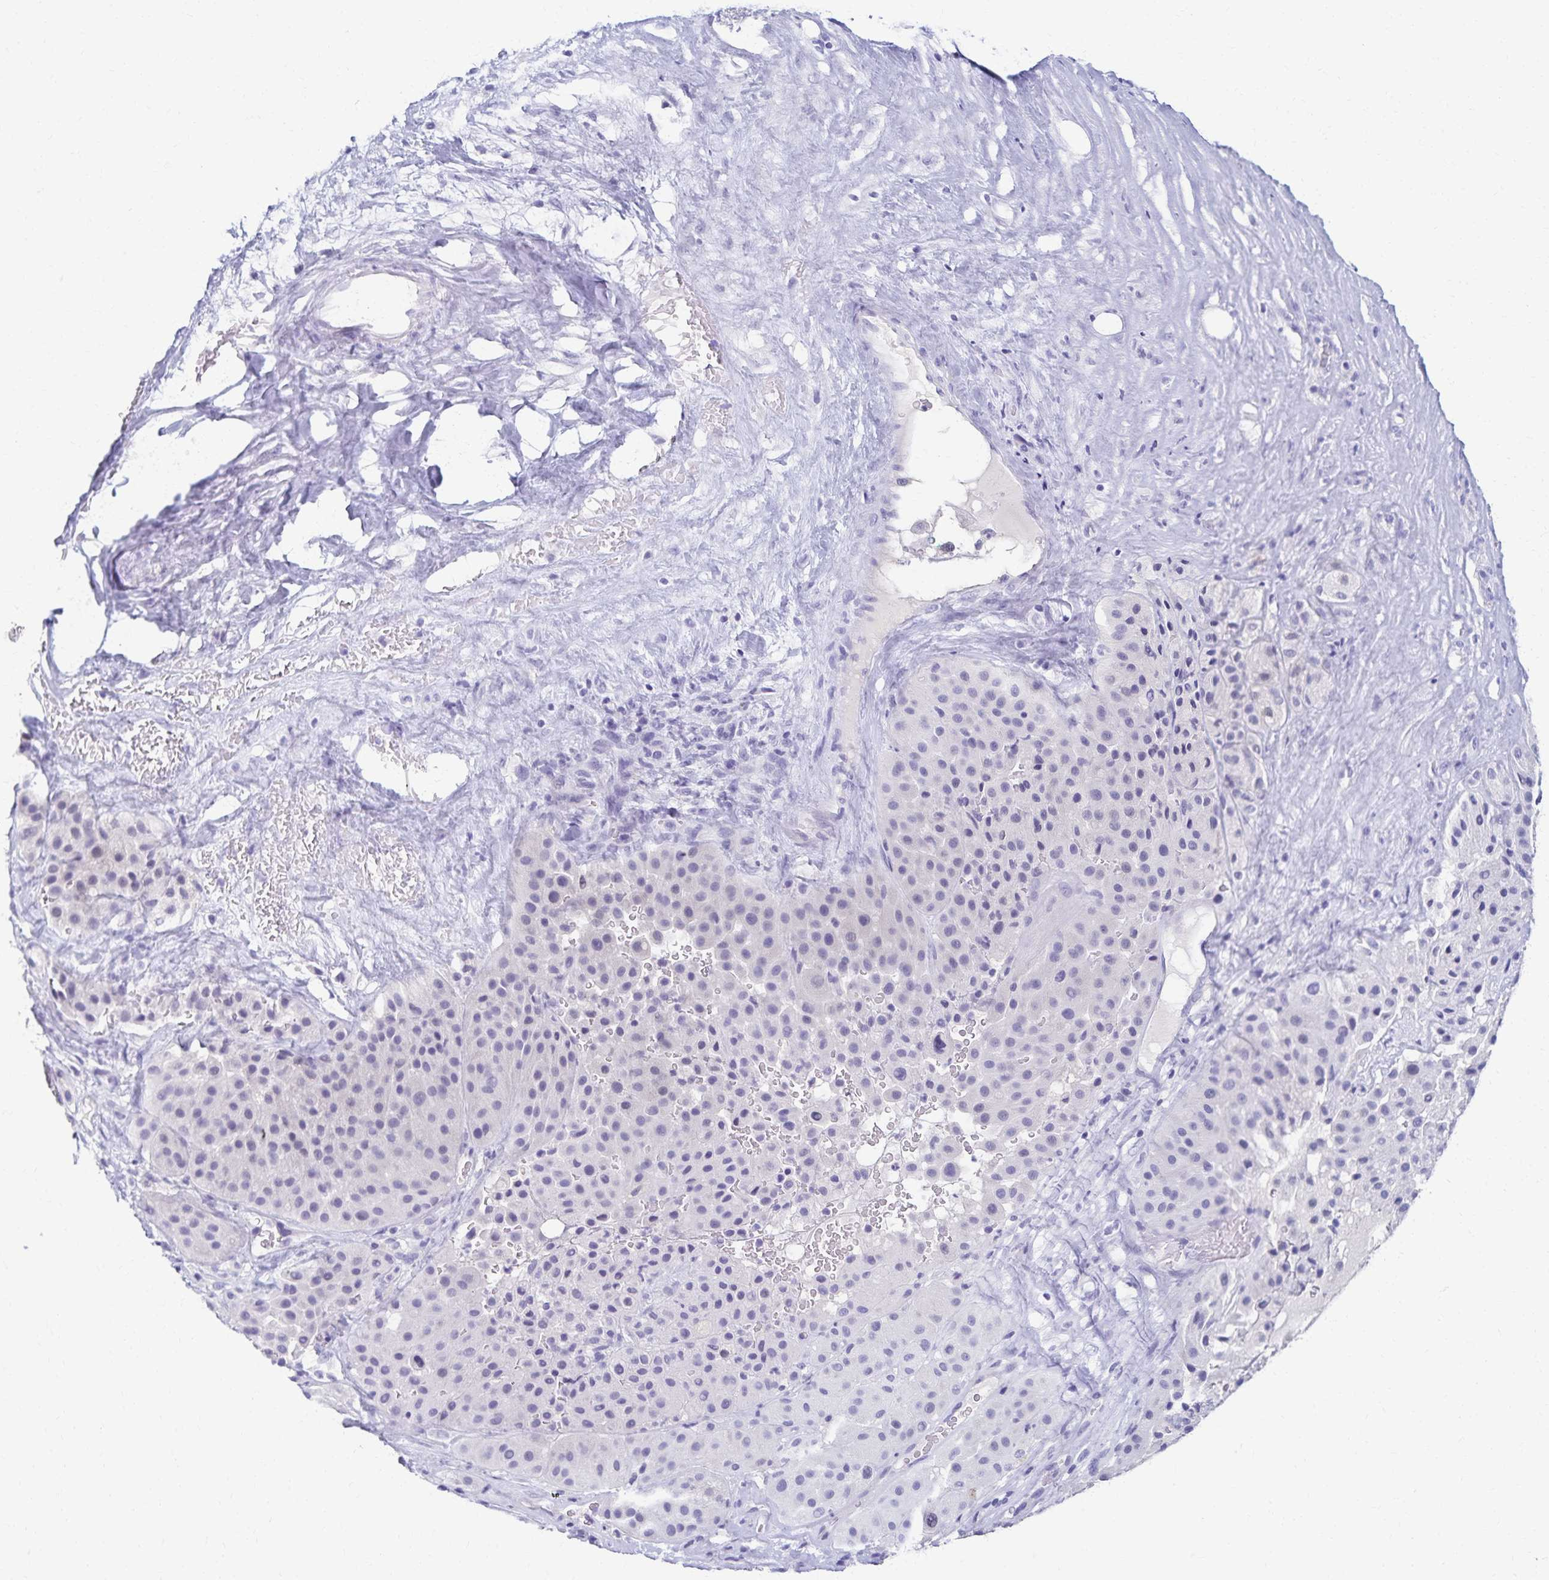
{"staining": {"intensity": "negative", "quantity": "none", "location": "none"}, "tissue": "melanoma", "cell_type": "Tumor cells", "image_type": "cancer", "snomed": [{"axis": "morphology", "description": "Malignant melanoma, Metastatic site"}, {"axis": "topography", "description": "Smooth muscle"}], "caption": "A high-resolution photomicrograph shows immunohistochemistry (IHC) staining of melanoma, which reveals no significant staining in tumor cells. (DAB IHC visualized using brightfield microscopy, high magnification).", "gene": "C2orf50", "patient": {"sex": "male", "age": 41}}